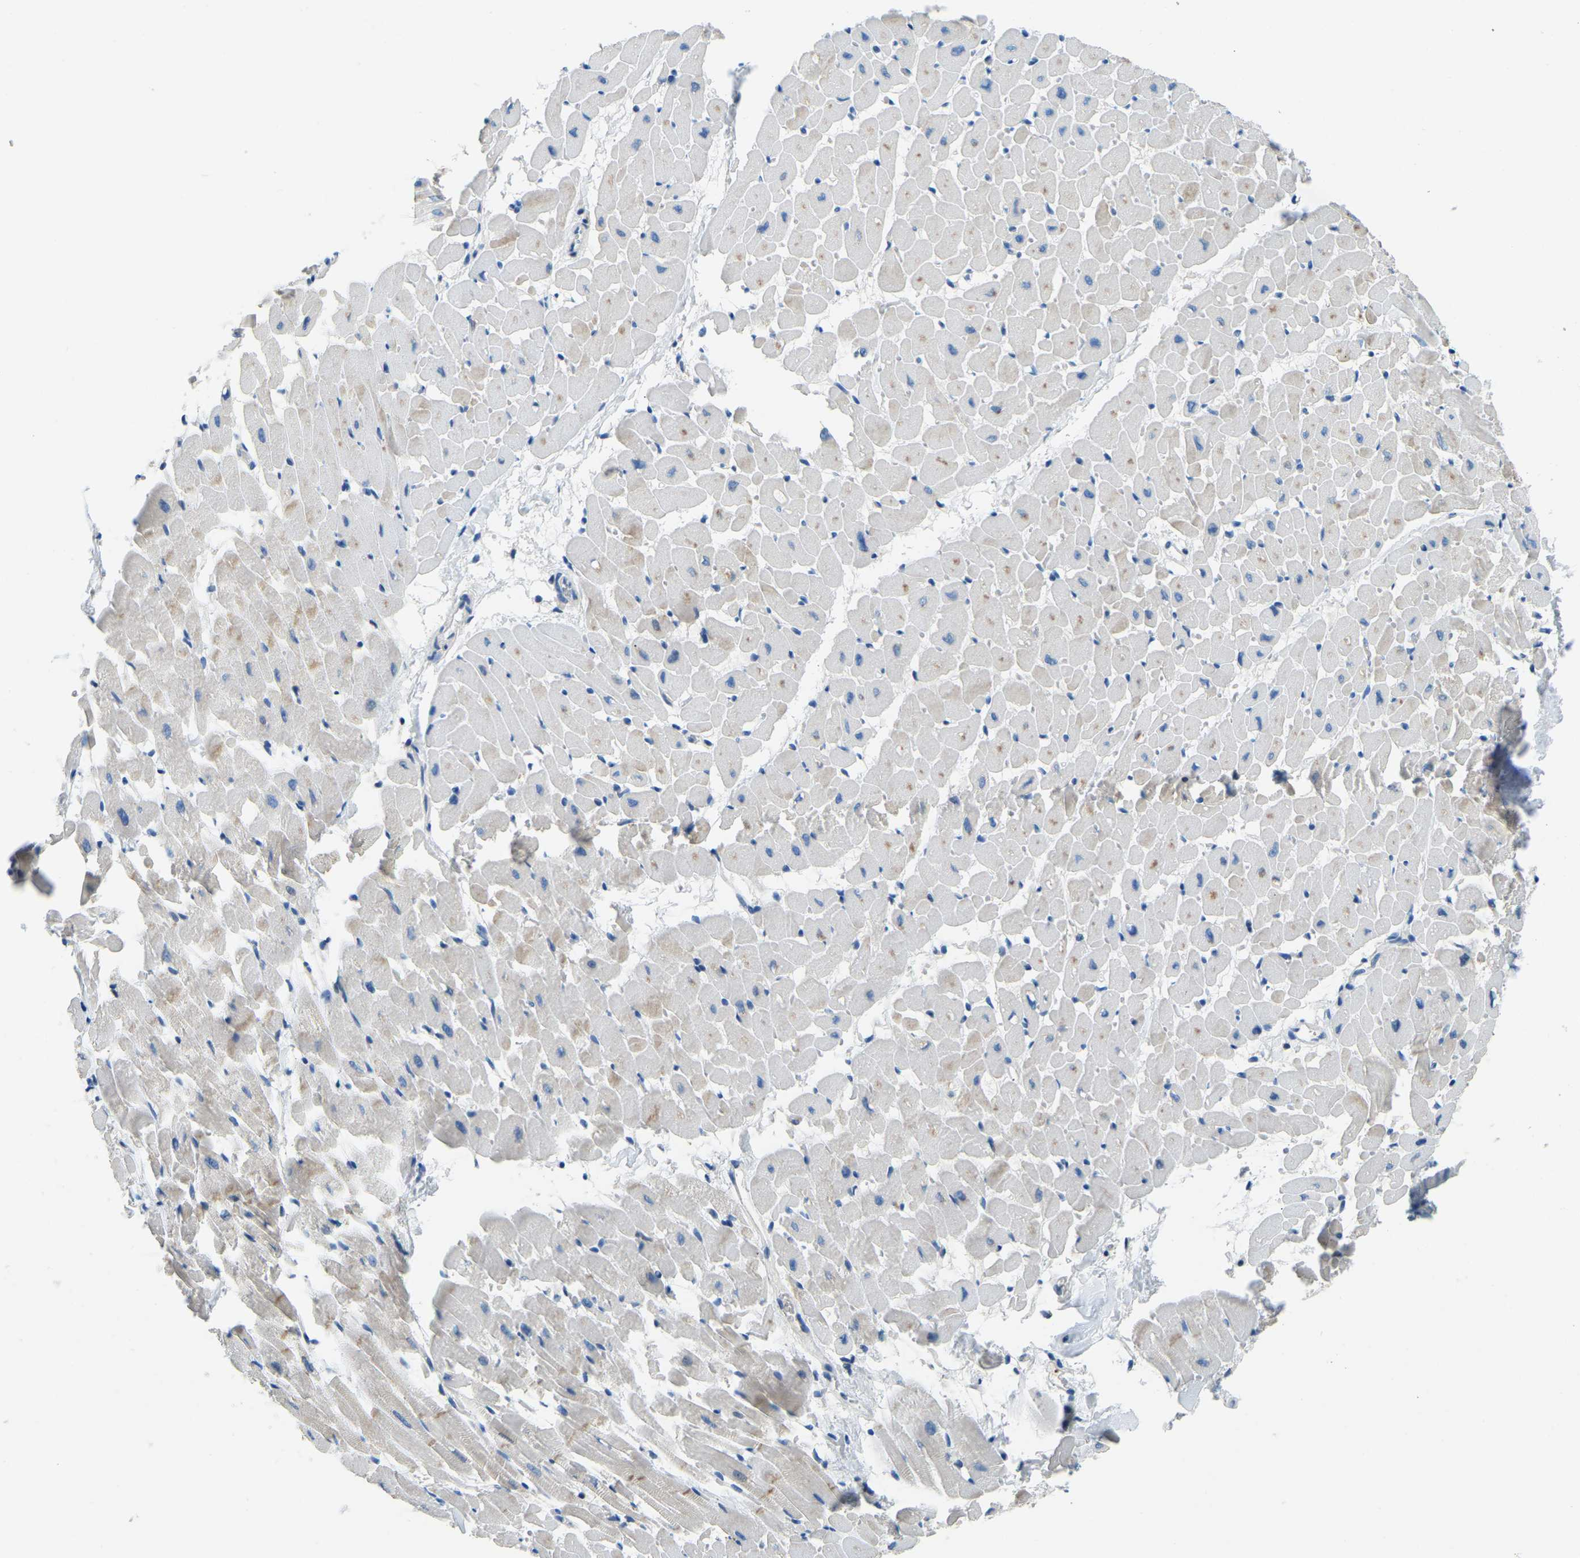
{"staining": {"intensity": "moderate", "quantity": "25%-75%", "location": "cytoplasmic/membranous"}, "tissue": "heart muscle", "cell_type": "Cardiomyocytes", "image_type": "normal", "snomed": [{"axis": "morphology", "description": "Normal tissue, NOS"}, {"axis": "topography", "description": "Heart"}], "caption": "Cardiomyocytes reveal medium levels of moderate cytoplasmic/membranous positivity in approximately 25%-75% of cells in unremarkable human heart muscle. Using DAB (brown) and hematoxylin (blue) stains, captured at high magnification using brightfield microscopy.", "gene": "XIRP1", "patient": {"sex": "male", "age": 45}}